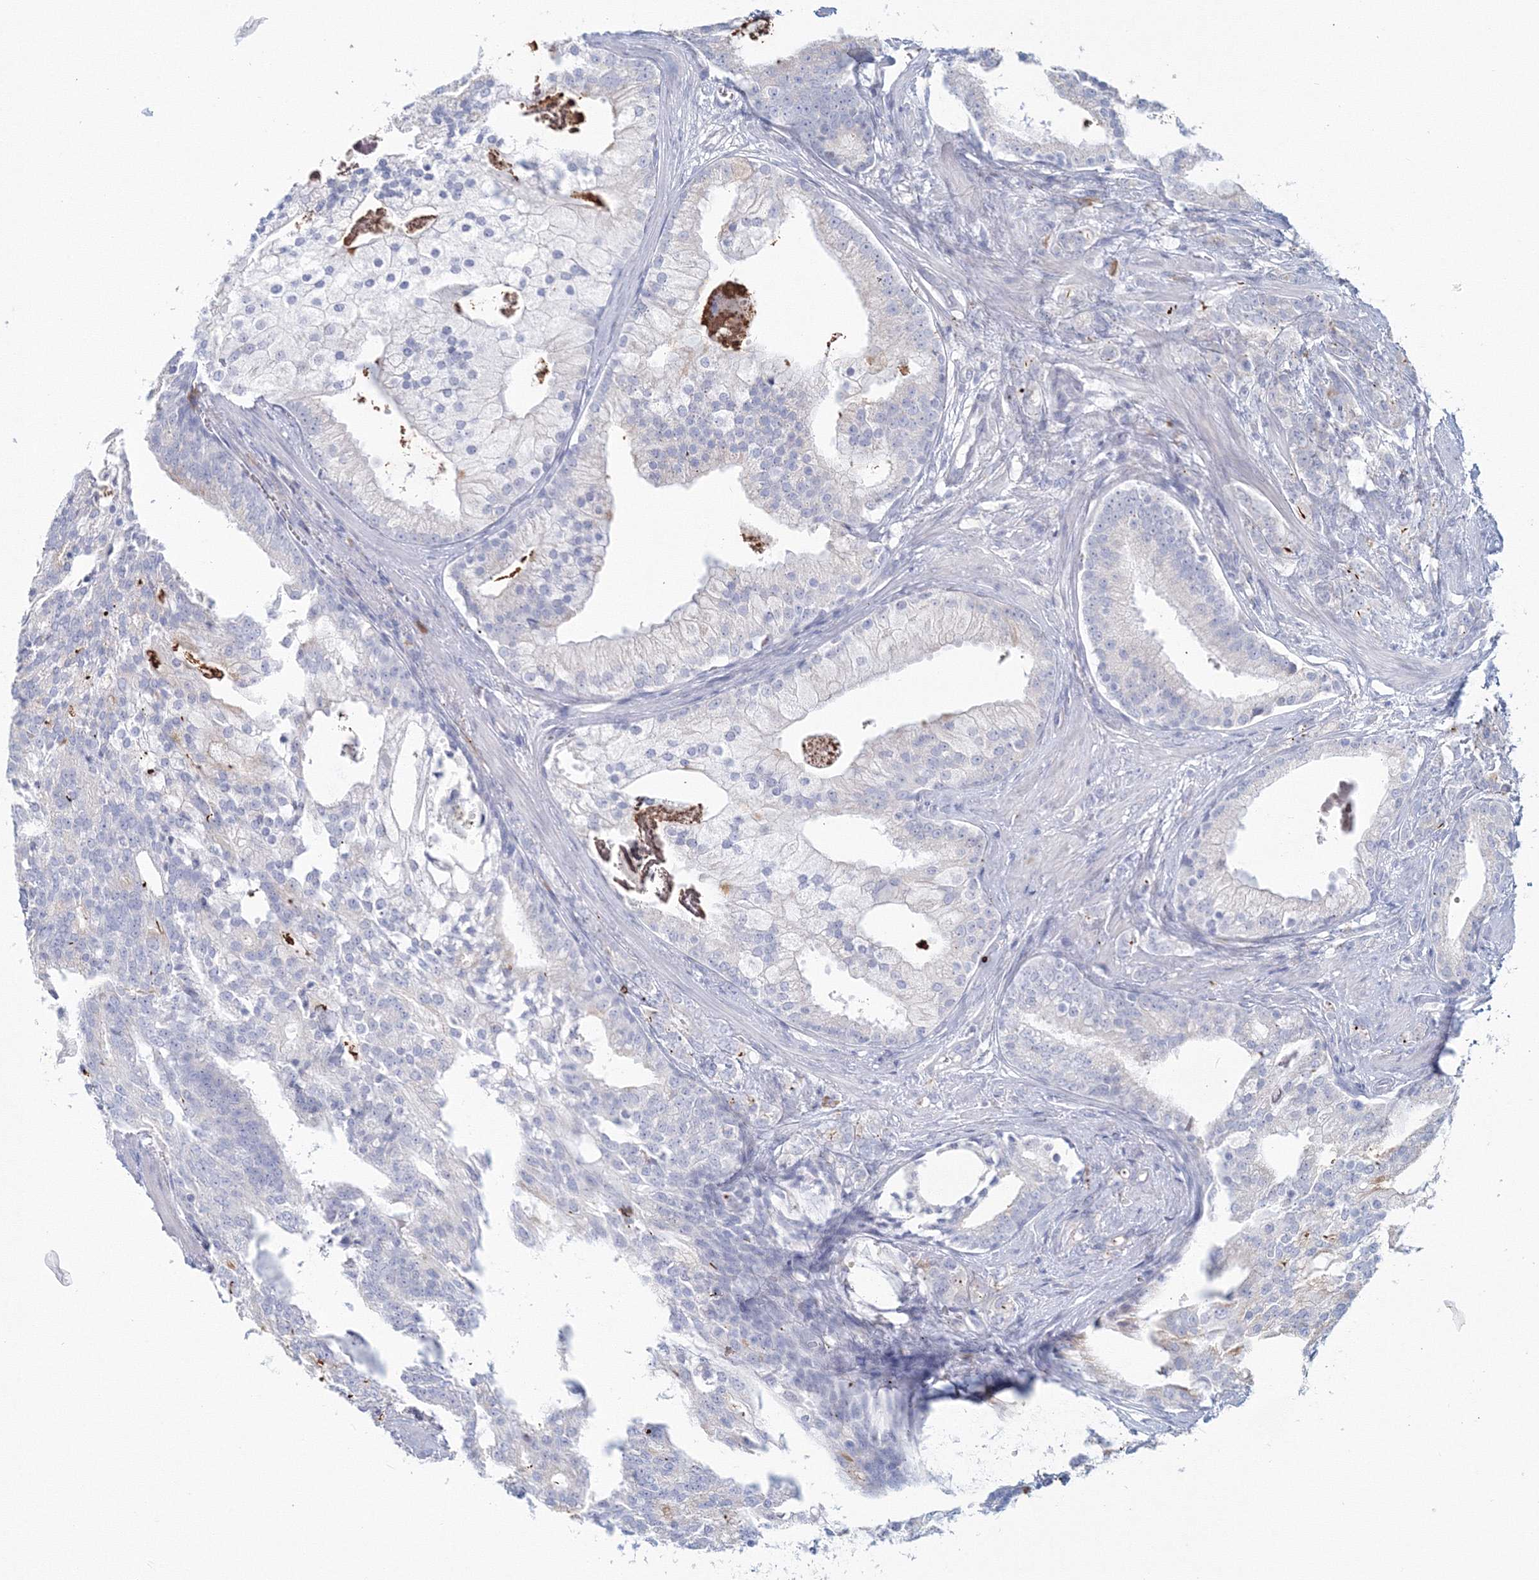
{"staining": {"intensity": "negative", "quantity": "none", "location": "none"}, "tissue": "prostate cancer", "cell_type": "Tumor cells", "image_type": "cancer", "snomed": [{"axis": "morphology", "description": "Adenocarcinoma, Low grade"}, {"axis": "topography", "description": "Prostate"}], "caption": "This is a micrograph of immunohistochemistry staining of prostate cancer, which shows no staining in tumor cells. (DAB IHC, high magnification).", "gene": "VSIG1", "patient": {"sex": "male", "age": 58}}